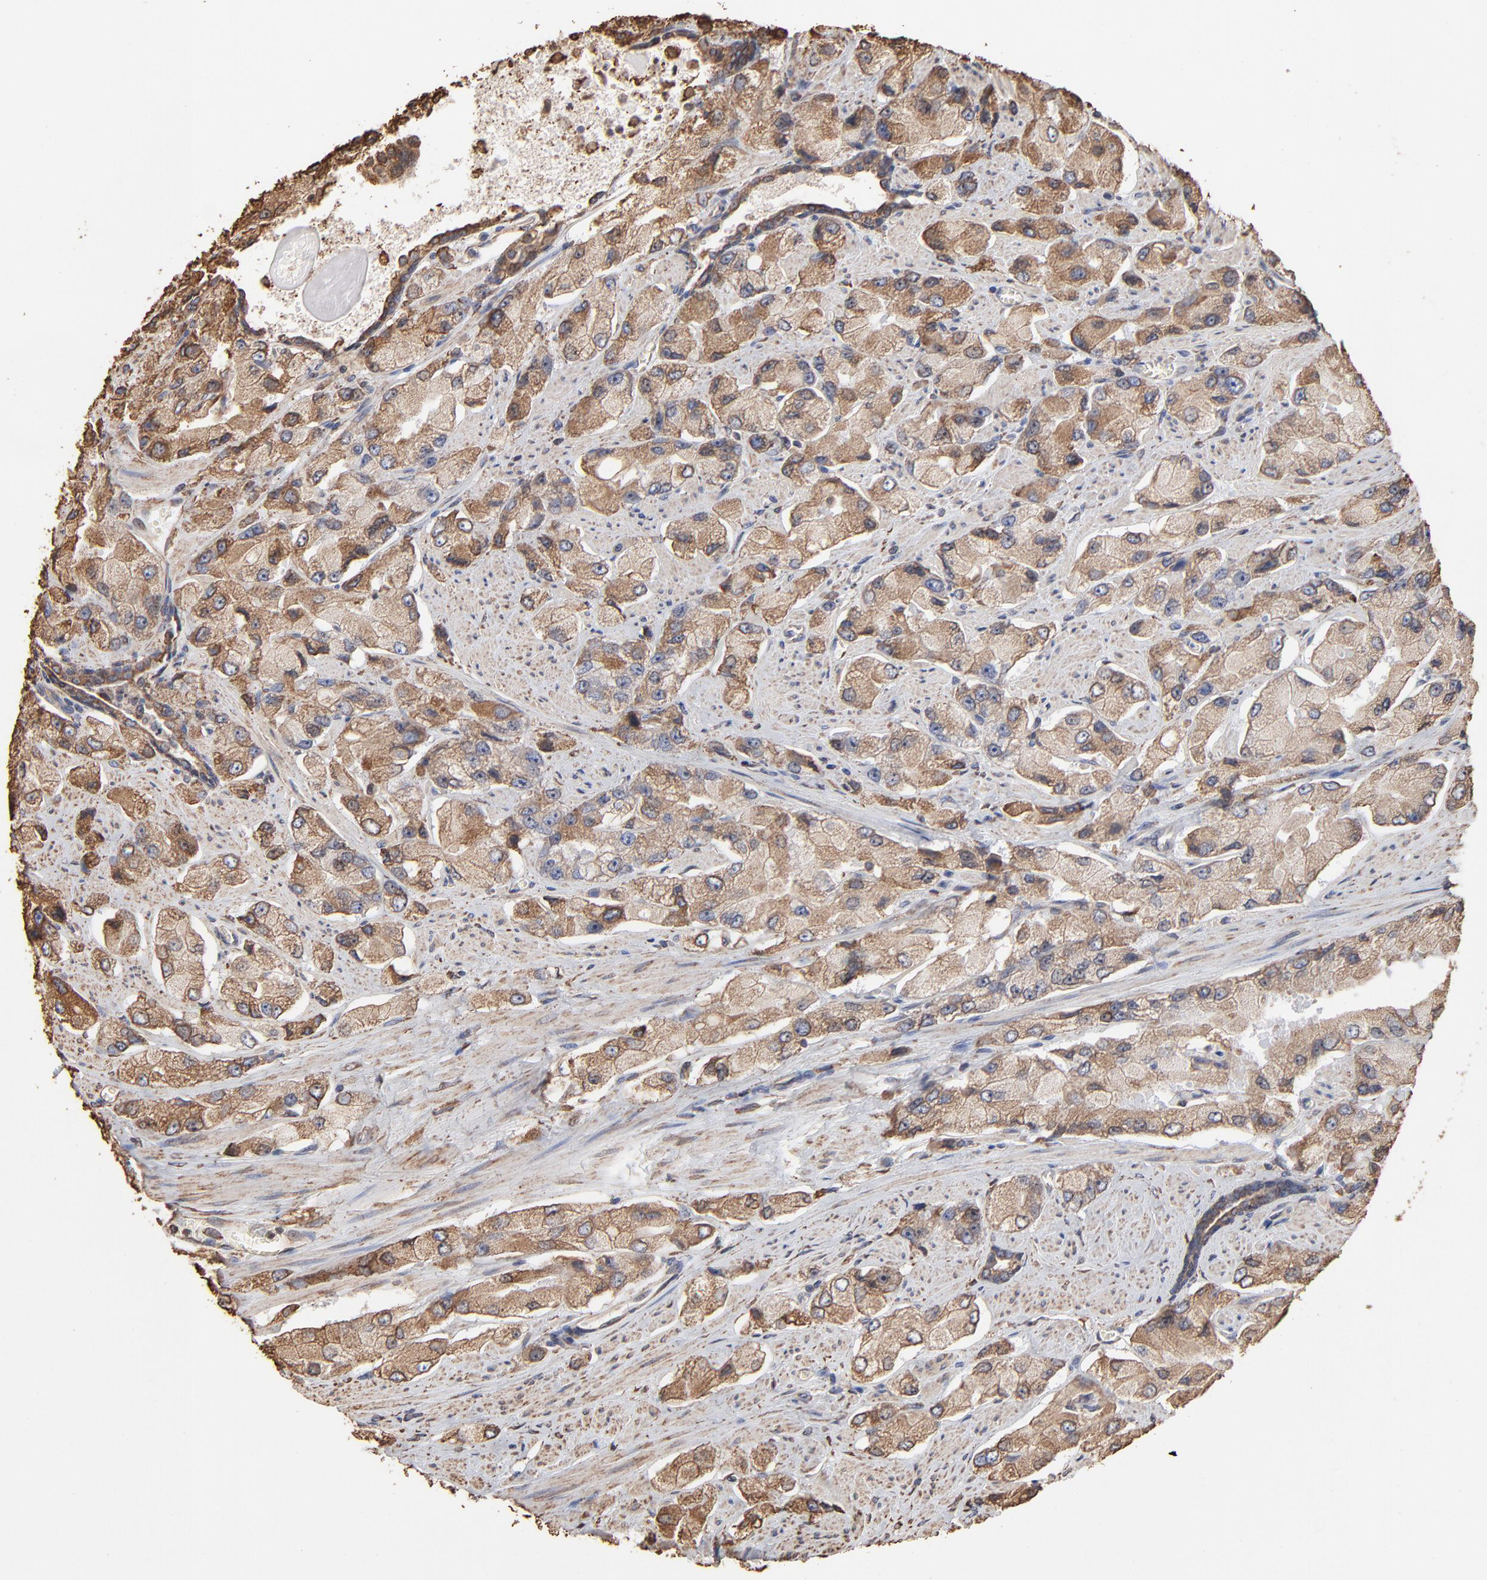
{"staining": {"intensity": "moderate", "quantity": ">75%", "location": "cytoplasmic/membranous"}, "tissue": "prostate cancer", "cell_type": "Tumor cells", "image_type": "cancer", "snomed": [{"axis": "morphology", "description": "Adenocarcinoma, High grade"}, {"axis": "topography", "description": "Prostate"}], "caption": "Prostate adenocarcinoma (high-grade) stained with IHC shows moderate cytoplasmic/membranous staining in approximately >75% of tumor cells. (brown staining indicates protein expression, while blue staining denotes nuclei).", "gene": "PDIA3", "patient": {"sex": "male", "age": 58}}